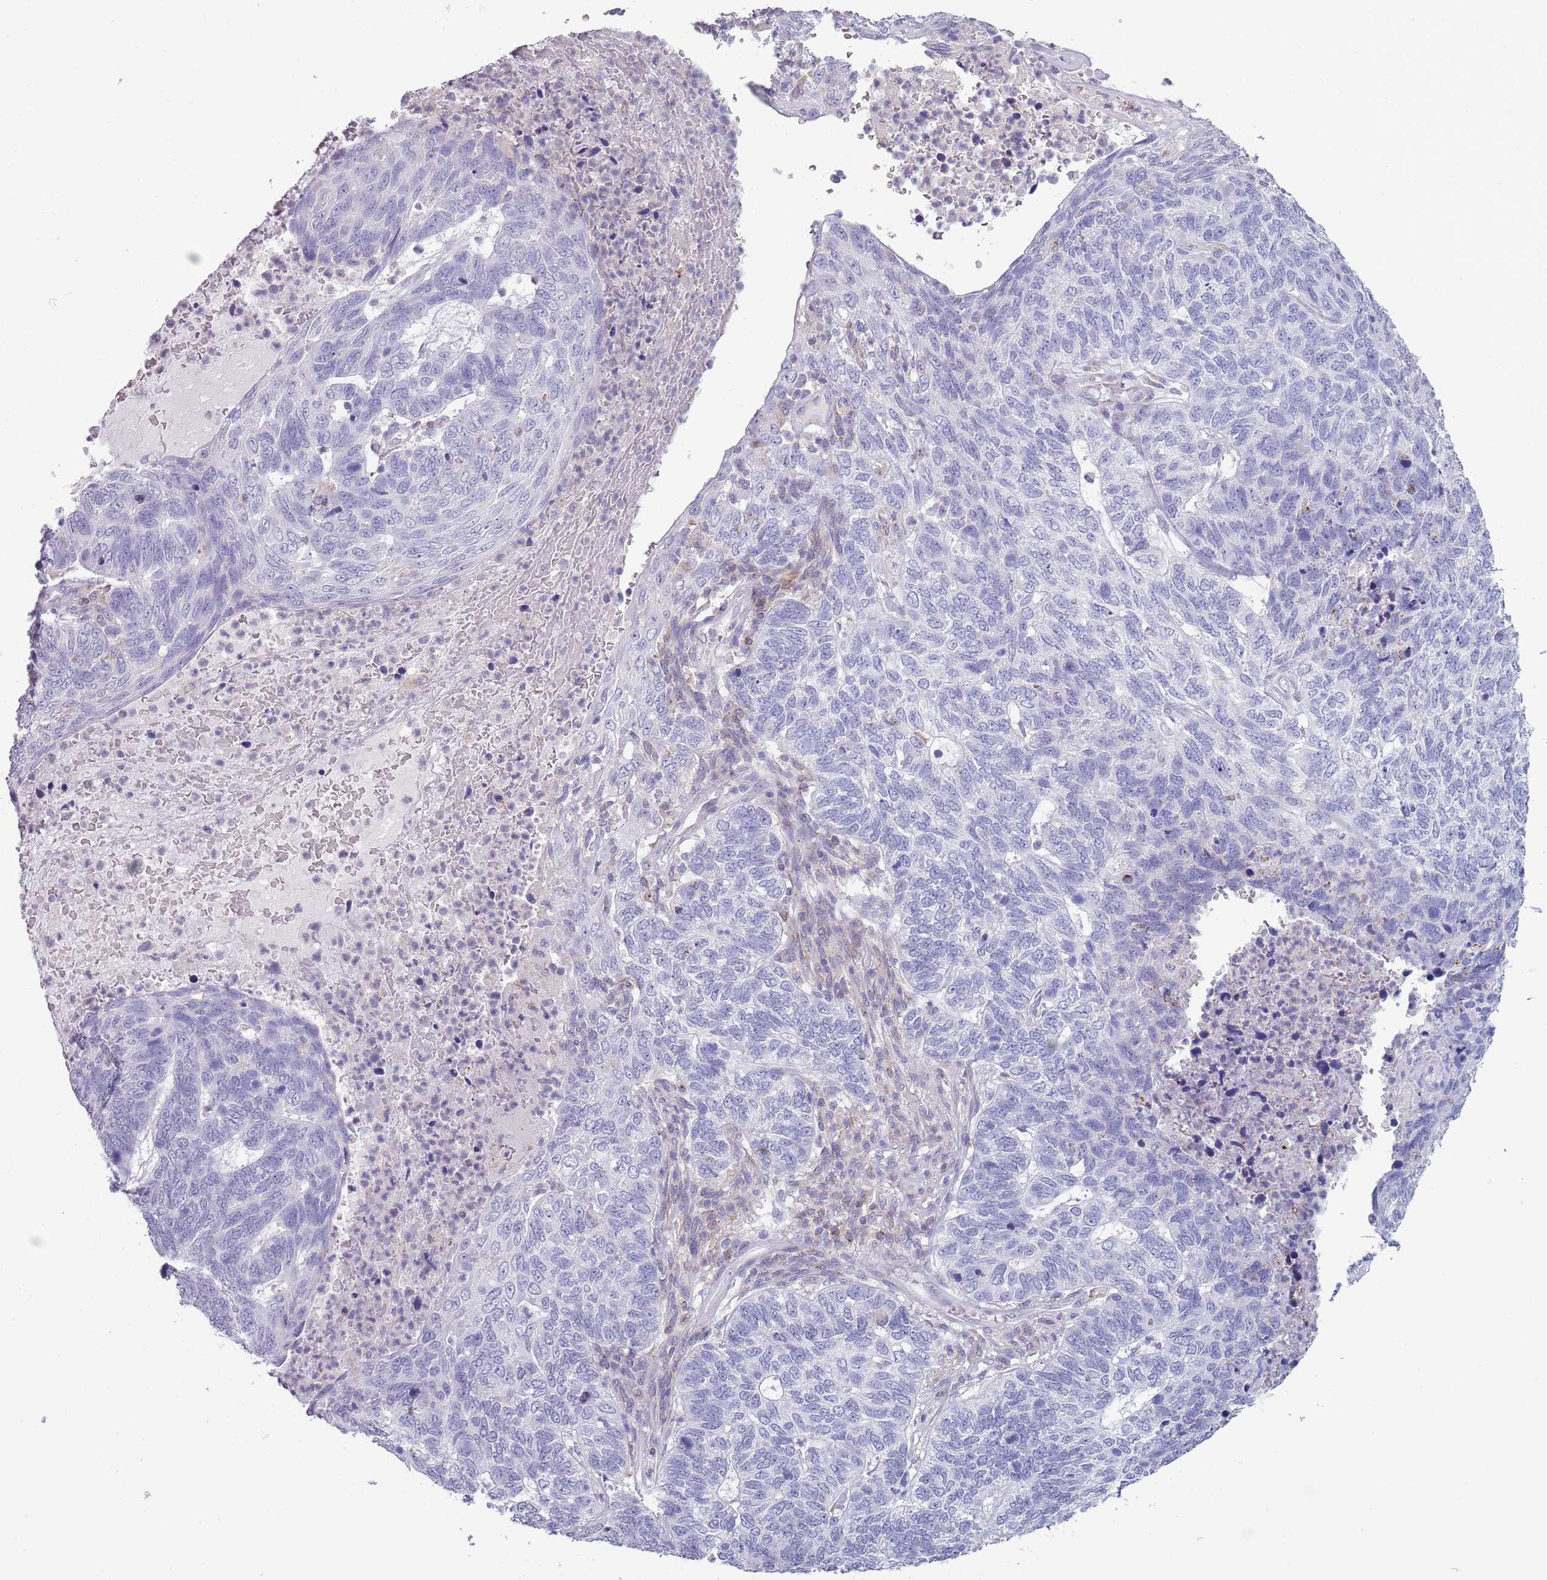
{"staining": {"intensity": "negative", "quantity": "none", "location": "none"}, "tissue": "skin cancer", "cell_type": "Tumor cells", "image_type": "cancer", "snomed": [{"axis": "morphology", "description": "Basal cell carcinoma"}, {"axis": "topography", "description": "Skin"}], "caption": "The immunohistochemistry micrograph has no significant expression in tumor cells of basal cell carcinoma (skin) tissue. (Immunohistochemistry, brightfield microscopy, high magnification).", "gene": "ACSBG1", "patient": {"sex": "female", "age": 65}}